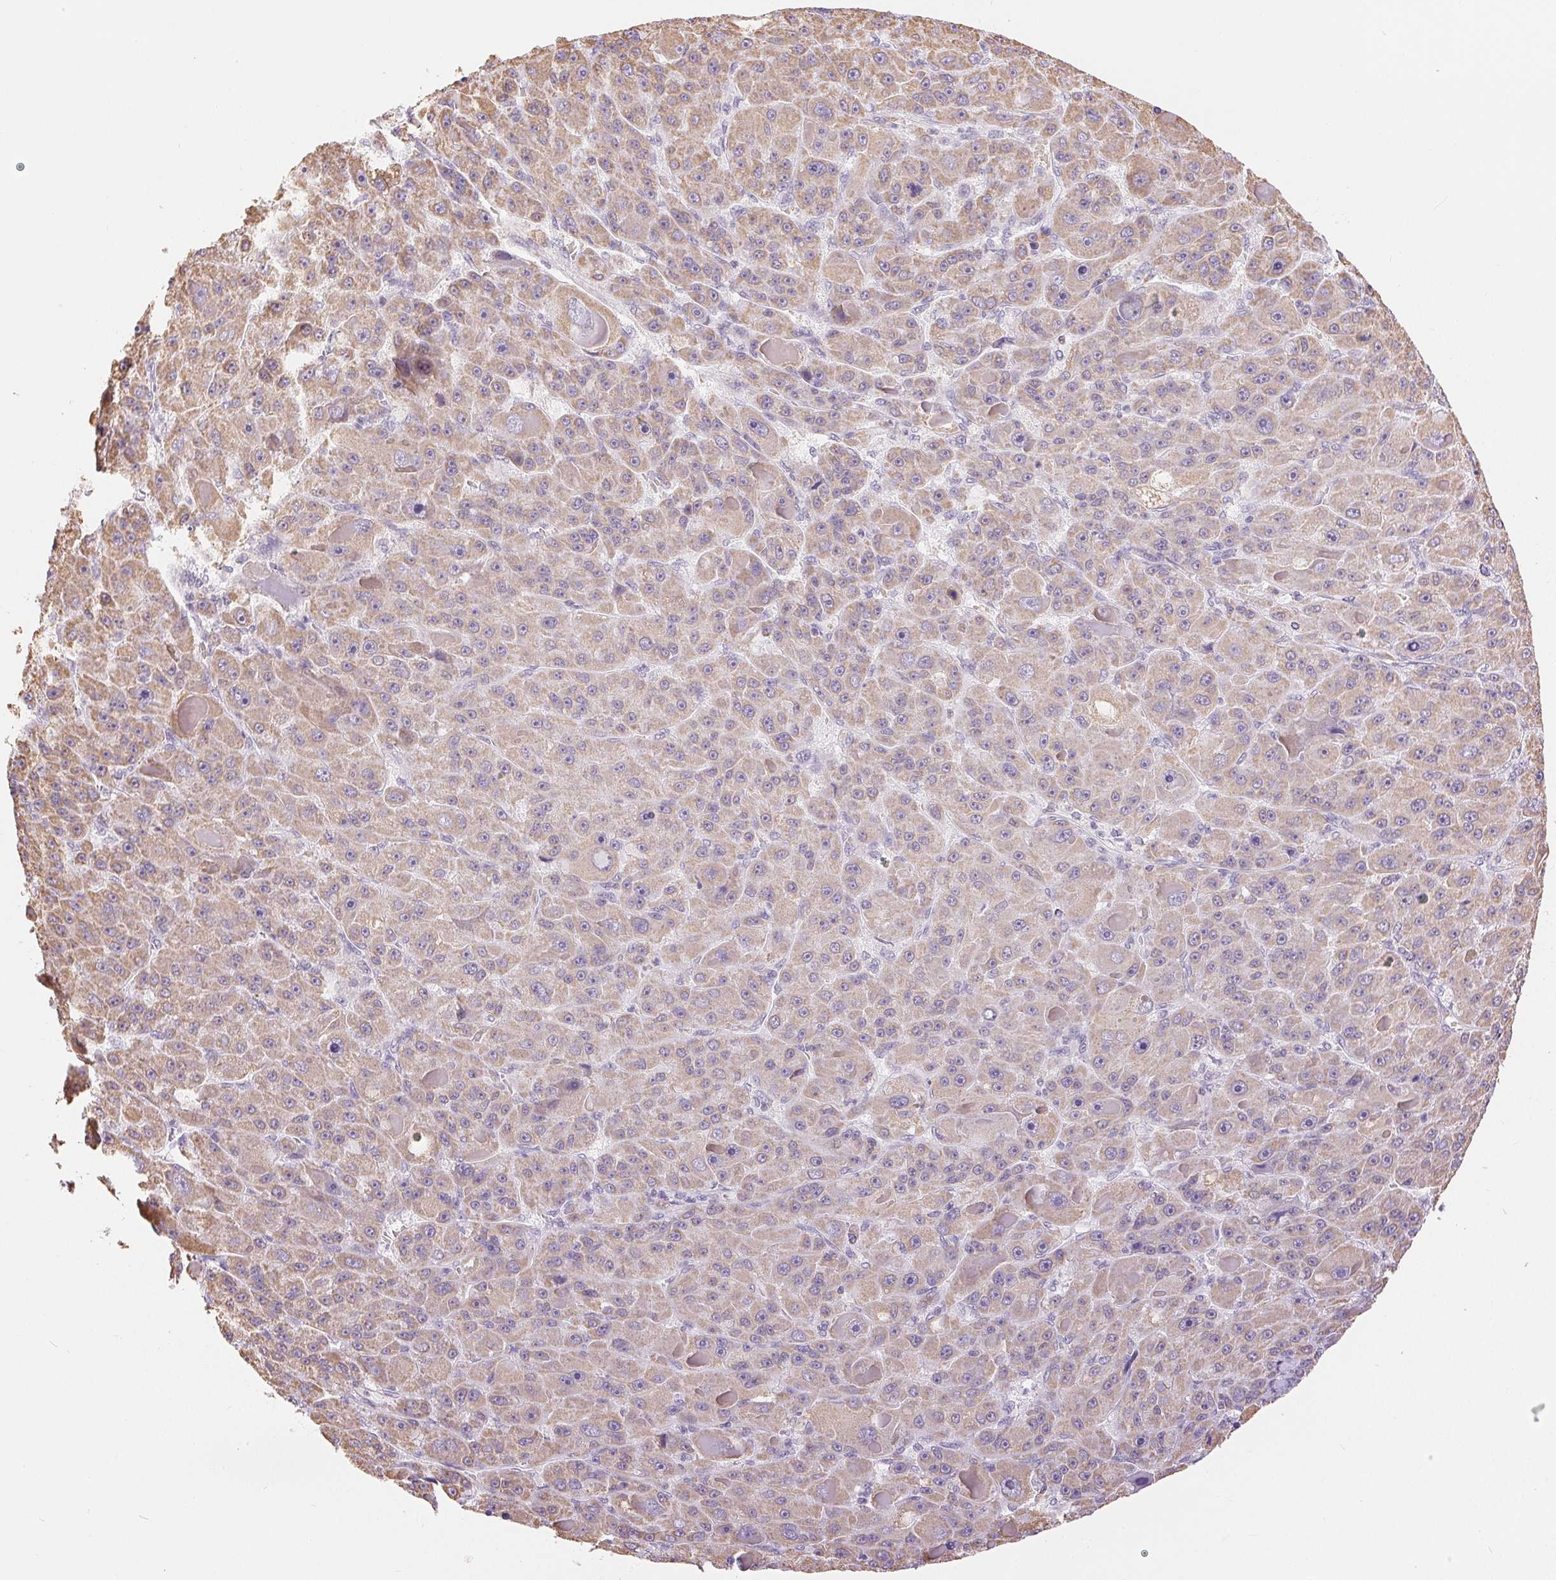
{"staining": {"intensity": "weak", "quantity": "25%-75%", "location": "cytoplasmic/membranous"}, "tissue": "liver cancer", "cell_type": "Tumor cells", "image_type": "cancer", "snomed": [{"axis": "morphology", "description": "Carcinoma, Hepatocellular, NOS"}, {"axis": "topography", "description": "Liver"}], "caption": "A high-resolution histopathology image shows IHC staining of liver cancer (hepatocellular carcinoma), which reveals weak cytoplasmic/membranous staining in approximately 25%-75% of tumor cells.", "gene": "POU2F2", "patient": {"sex": "male", "age": 76}}